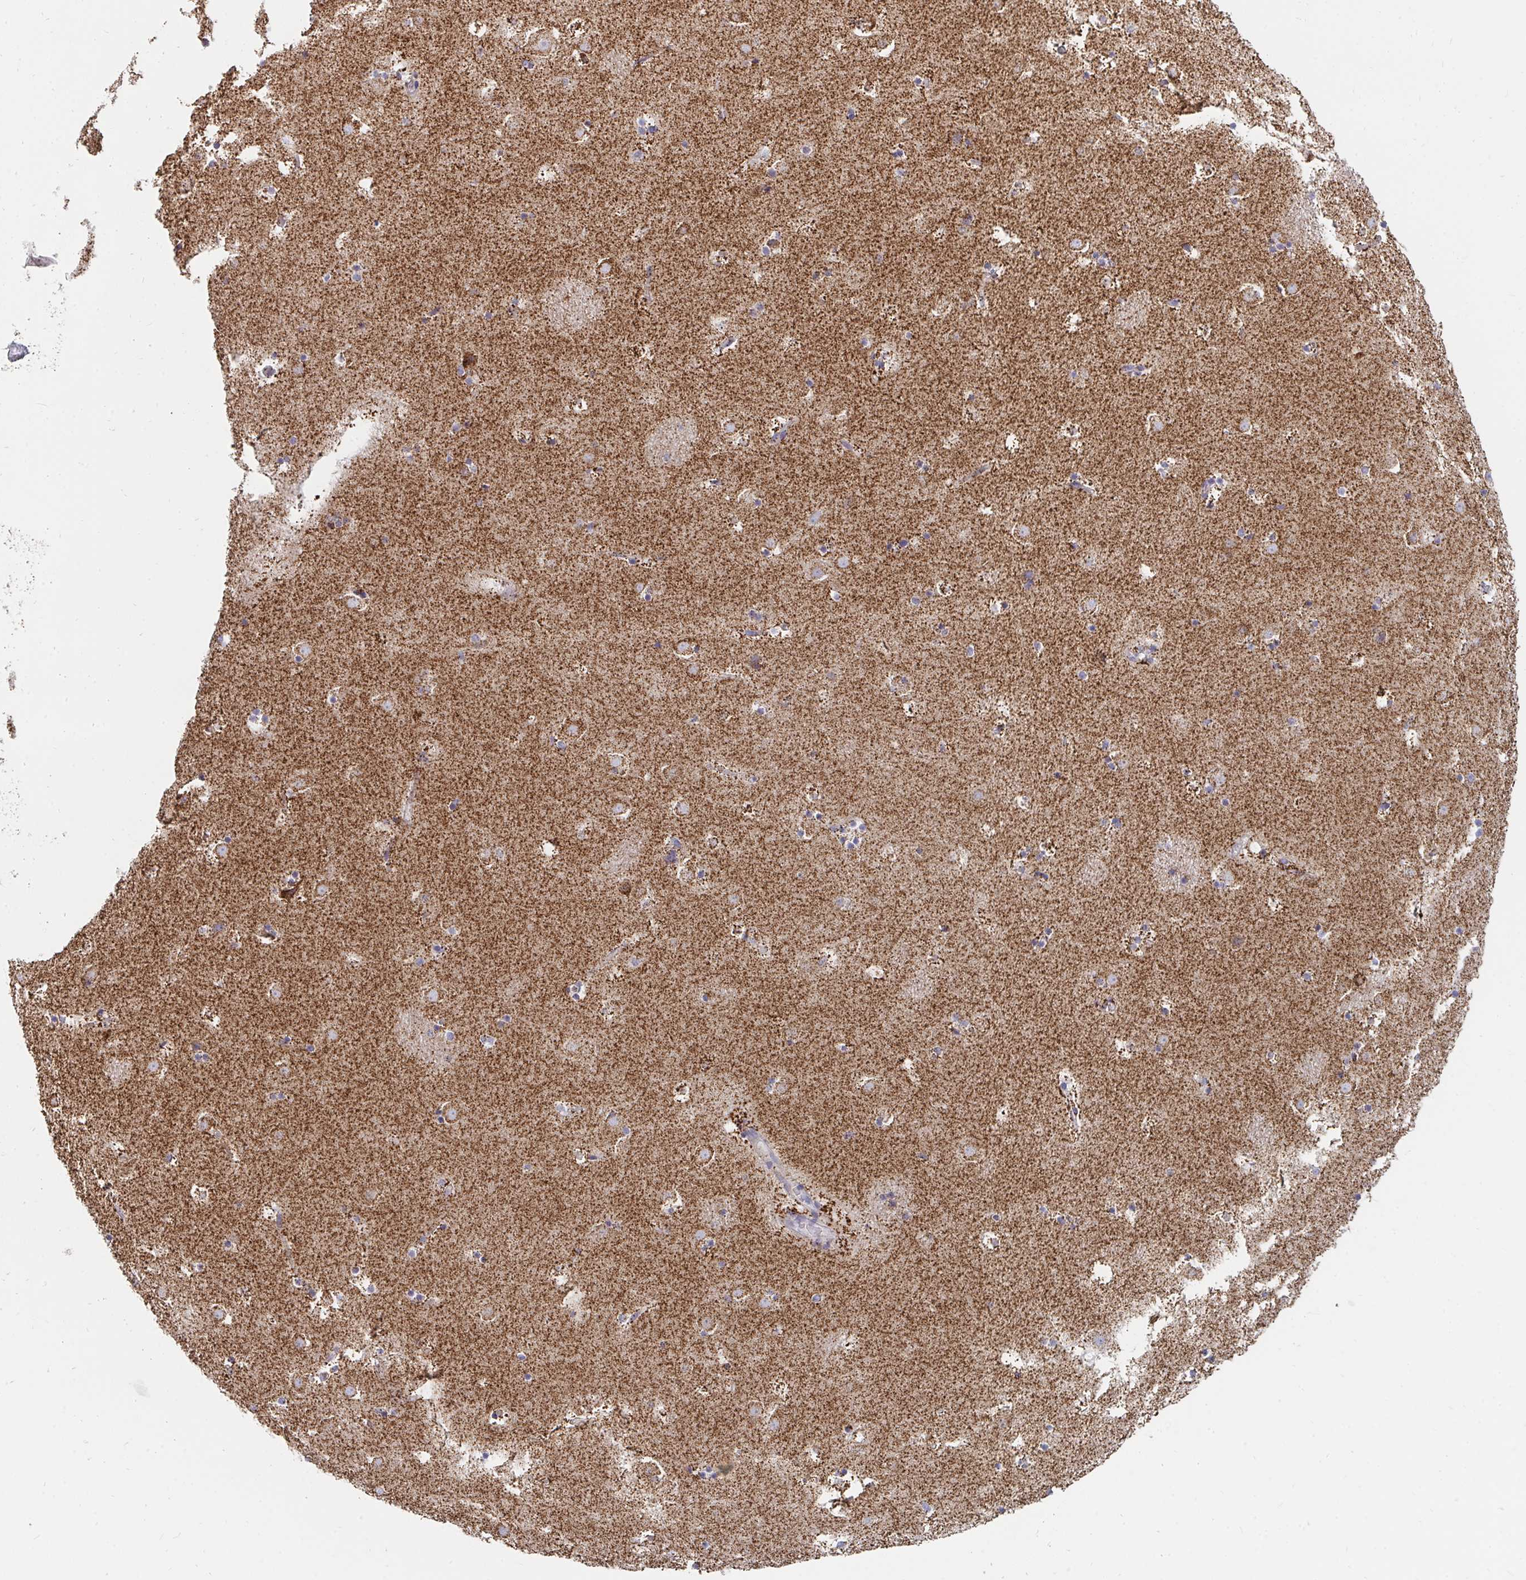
{"staining": {"intensity": "moderate", "quantity": "<25%", "location": "cytoplasmic/membranous"}, "tissue": "caudate", "cell_type": "Glial cells", "image_type": "normal", "snomed": [{"axis": "morphology", "description": "Normal tissue, NOS"}, {"axis": "topography", "description": "Lateral ventricle wall"}], "caption": "IHC staining of unremarkable caudate, which shows low levels of moderate cytoplasmic/membranous expression in about <25% of glial cells indicating moderate cytoplasmic/membranous protein staining. The staining was performed using DAB (brown) for protein detection and nuclei were counterstained in hematoxylin (blue).", "gene": "PC", "patient": {"sex": "male", "age": 37}}